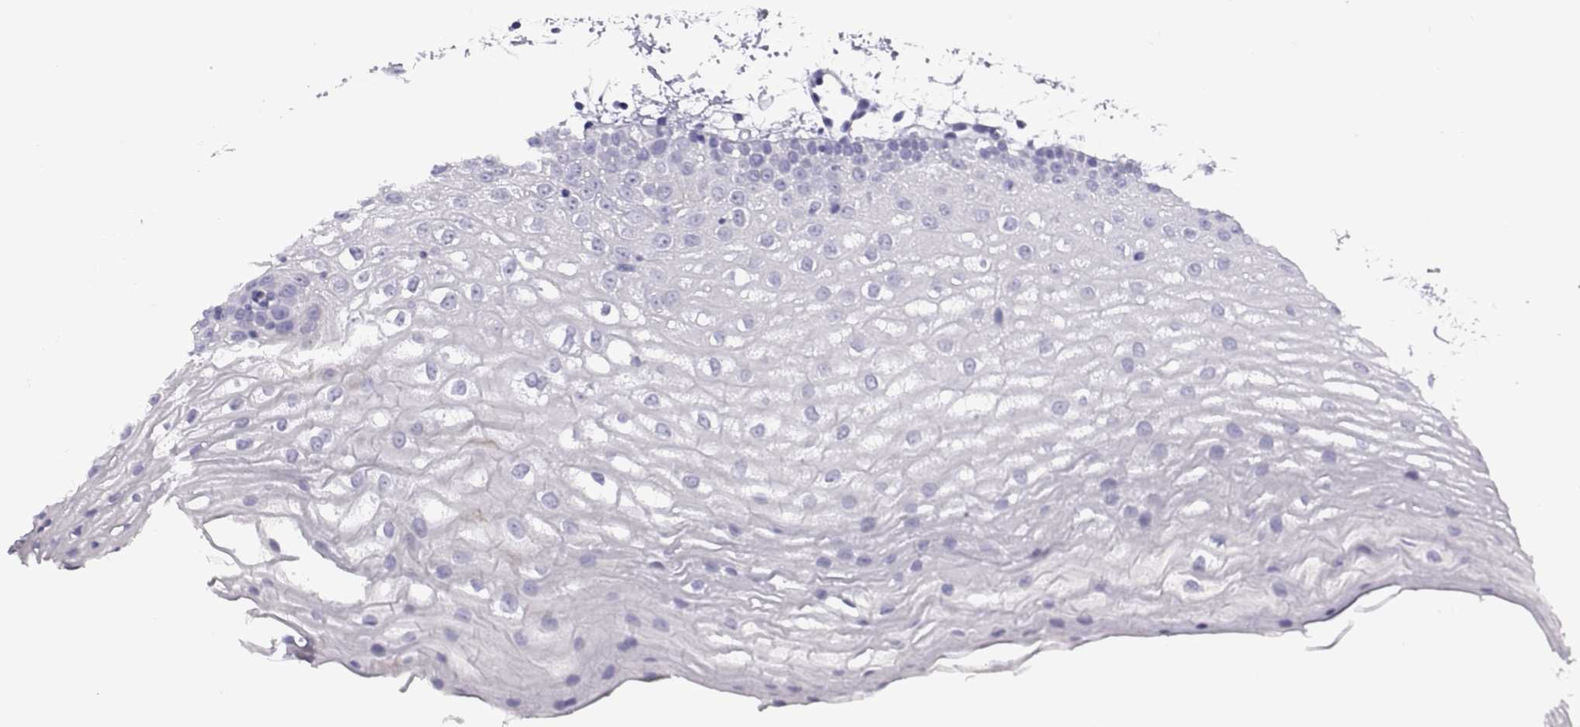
{"staining": {"intensity": "negative", "quantity": "none", "location": "none"}, "tissue": "oral mucosa", "cell_type": "Squamous epithelial cells", "image_type": "normal", "snomed": [{"axis": "morphology", "description": "Normal tissue, NOS"}, {"axis": "topography", "description": "Oral tissue"}], "caption": "Squamous epithelial cells show no significant staining in benign oral mucosa.", "gene": "CRISP1", "patient": {"sex": "male", "age": 72}}